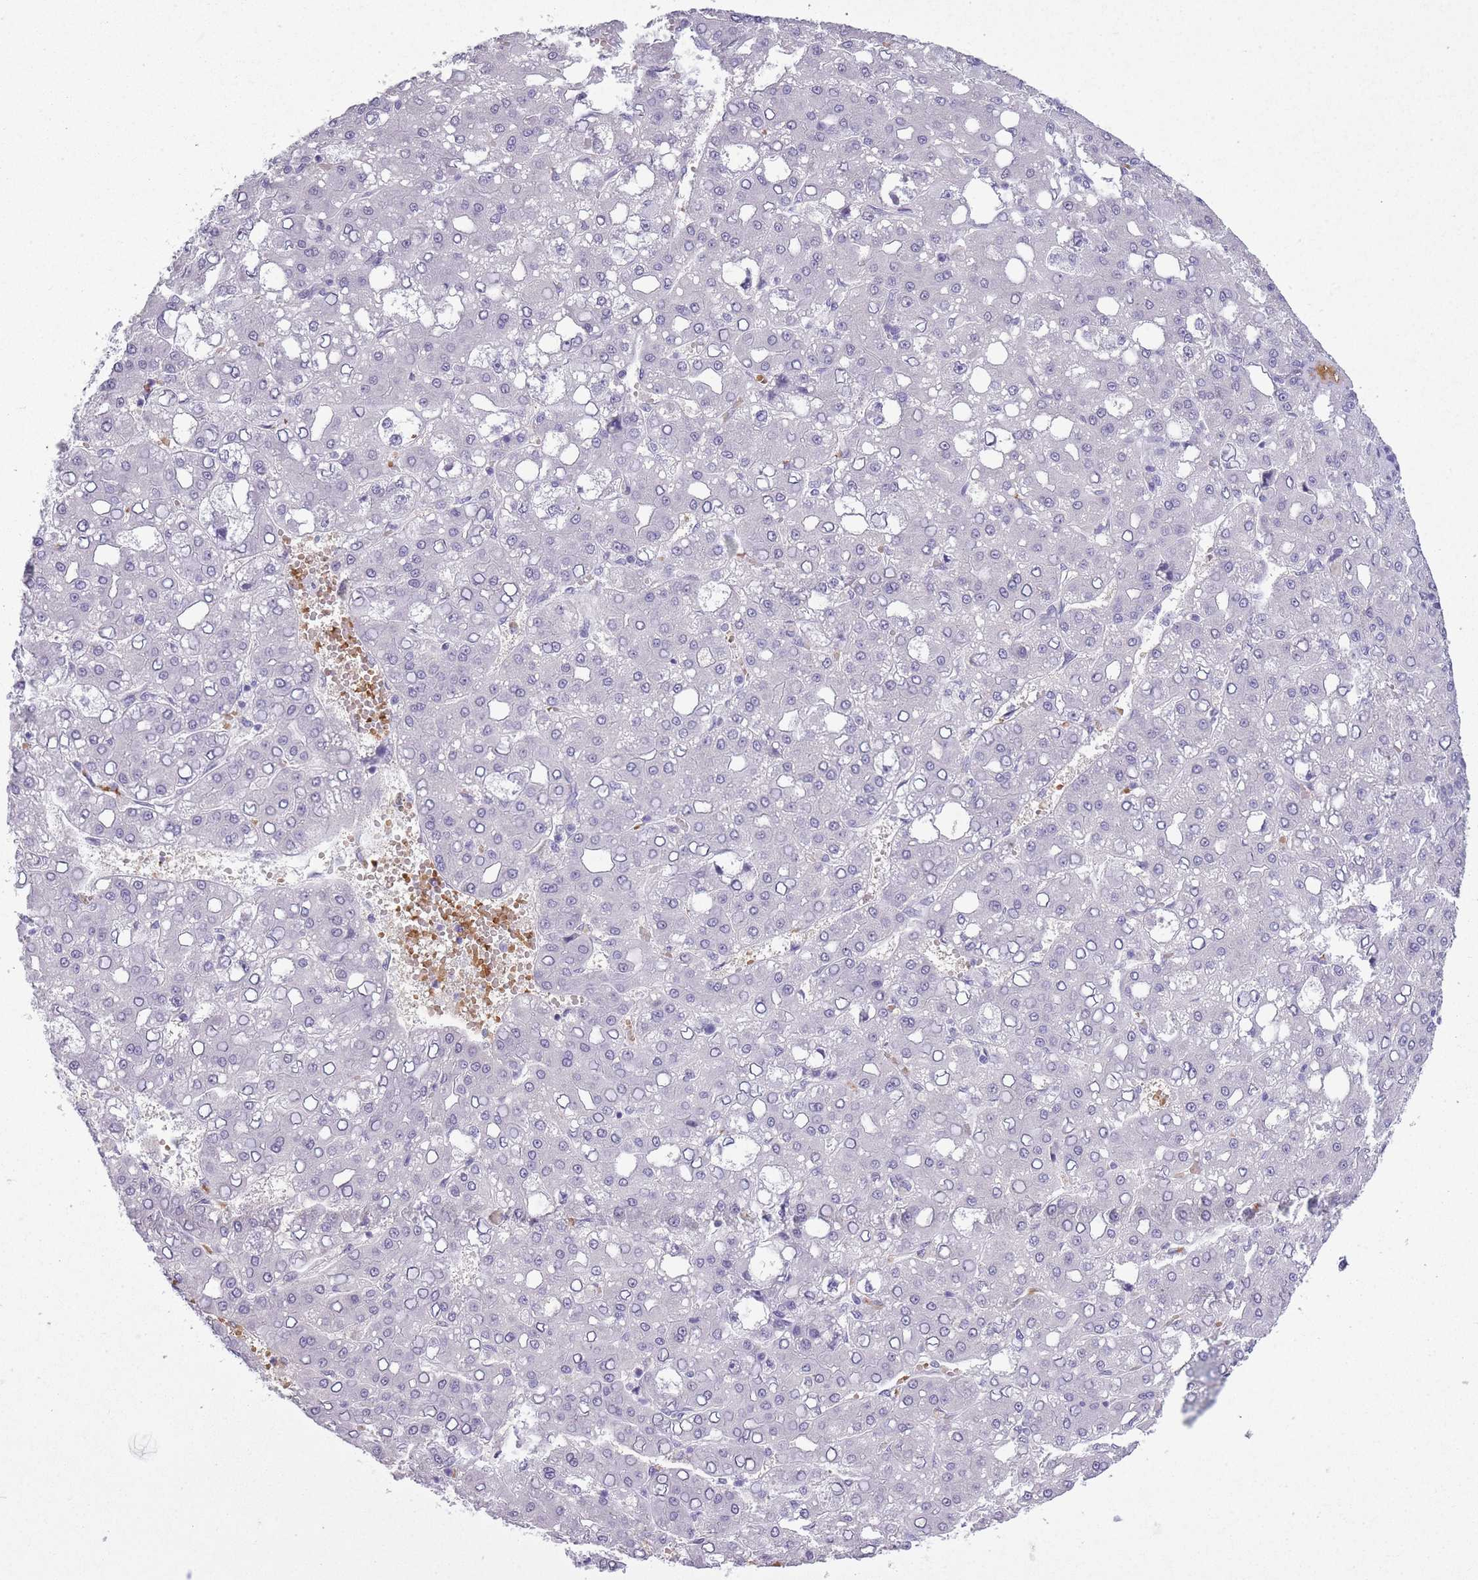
{"staining": {"intensity": "negative", "quantity": "none", "location": "none"}, "tissue": "liver cancer", "cell_type": "Tumor cells", "image_type": "cancer", "snomed": [{"axis": "morphology", "description": "Carcinoma, Hepatocellular, NOS"}, {"axis": "topography", "description": "Liver"}], "caption": "Protein analysis of hepatocellular carcinoma (liver) displays no significant staining in tumor cells.", "gene": "OR7C1", "patient": {"sex": "male", "age": 65}}